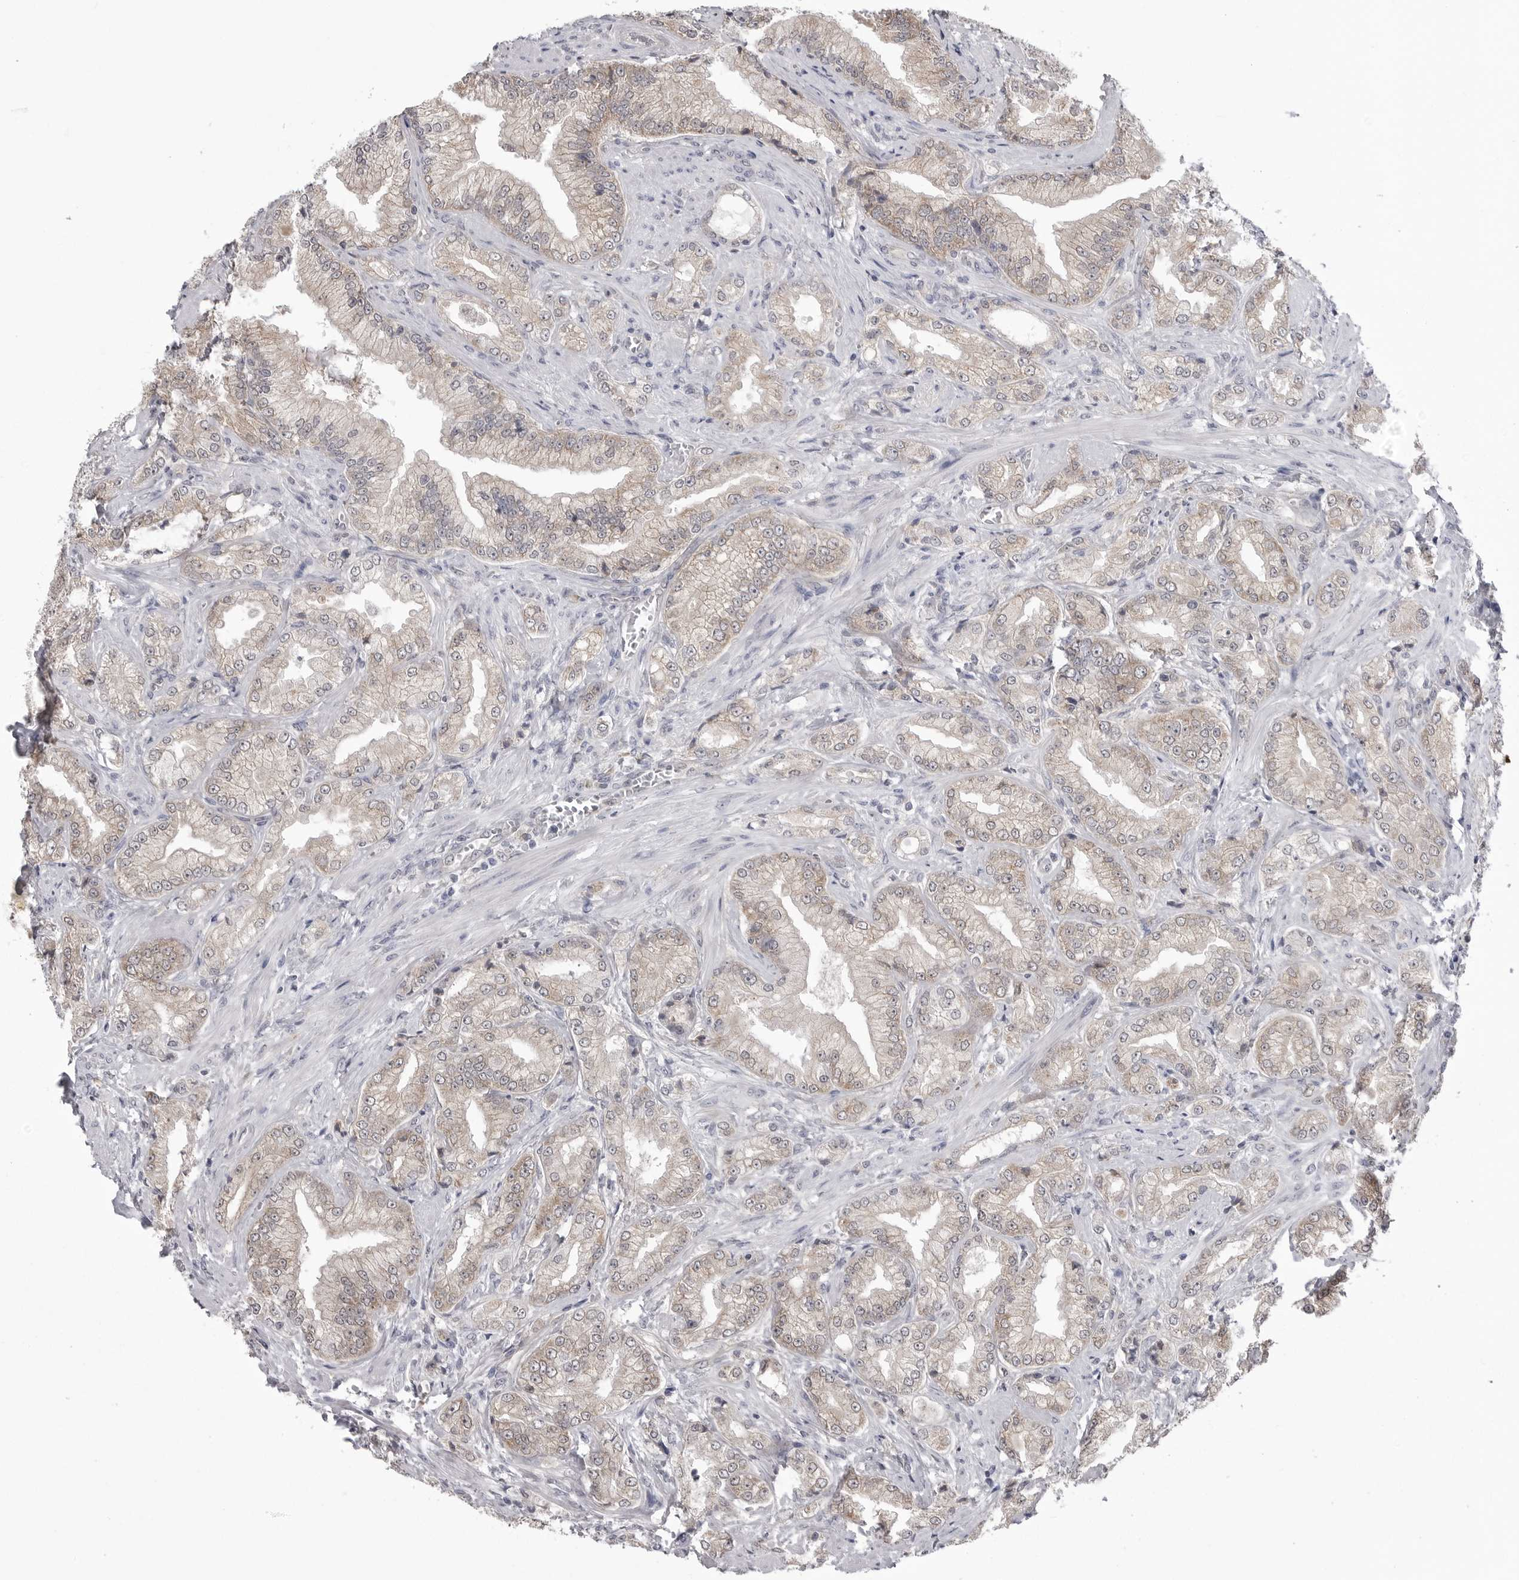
{"staining": {"intensity": "negative", "quantity": "none", "location": "none"}, "tissue": "prostate cancer", "cell_type": "Tumor cells", "image_type": "cancer", "snomed": [{"axis": "morphology", "description": "Adenocarcinoma, Low grade"}, {"axis": "topography", "description": "Prostate"}], "caption": "Tumor cells show no significant positivity in prostate cancer.", "gene": "FH", "patient": {"sex": "male", "age": 62}}